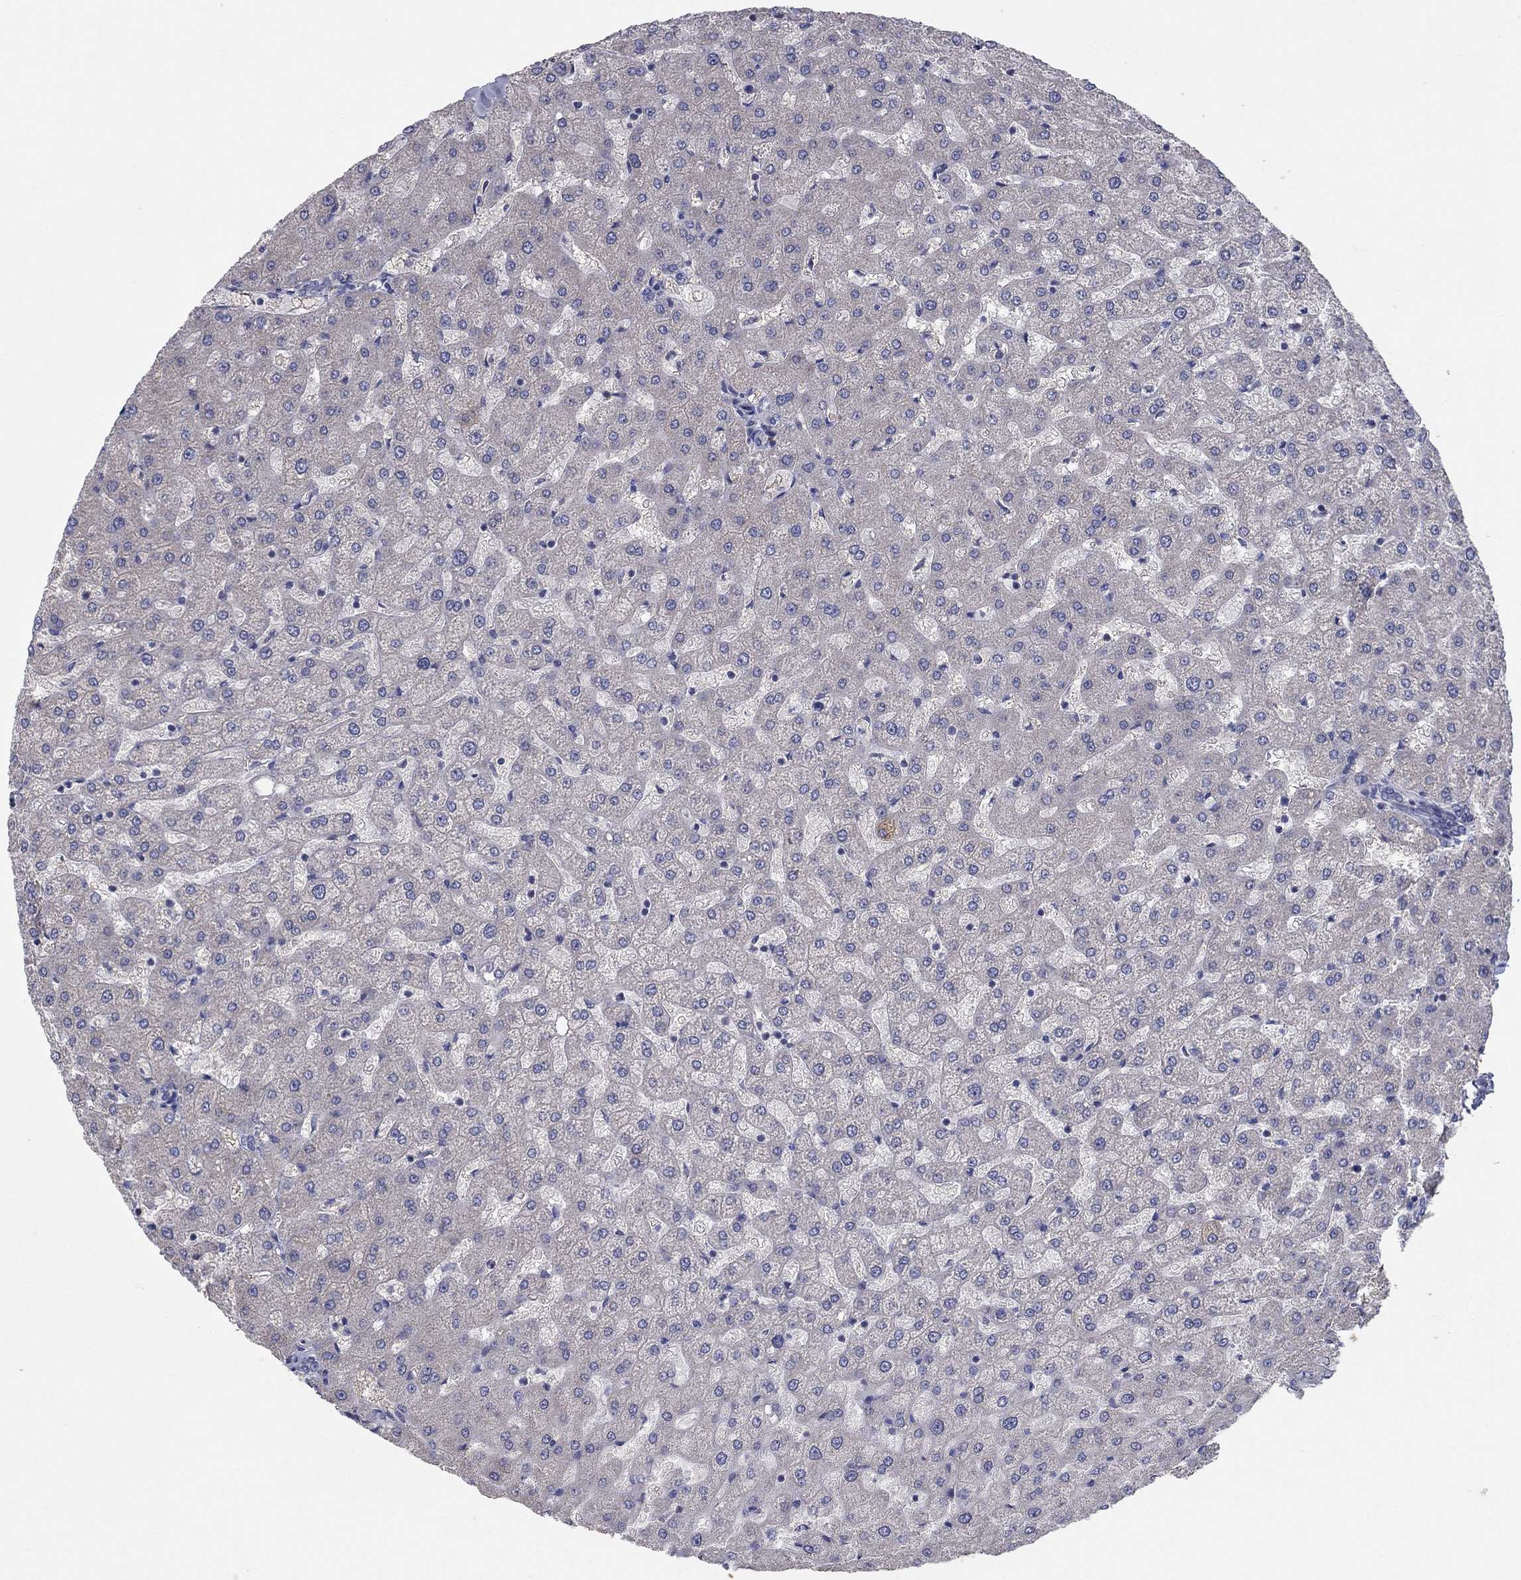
{"staining": {"intensity": "negative", "quantity": "none", "location": "none"}, "tissue": "liver", "cell_type": "Cholangiocytes", "image_type": "normal", "snomed": [{"axis": "morphology", "description": "Normal tissue, NOS"}, {"axis": "topography", "description": "Liver"}], "caption": "The immunohistochemistry photomicrograph has no significant expression in cholangiocytes of liver.", "gene": "PTGDS", "patient": {"sex": "female", "age": 50}}